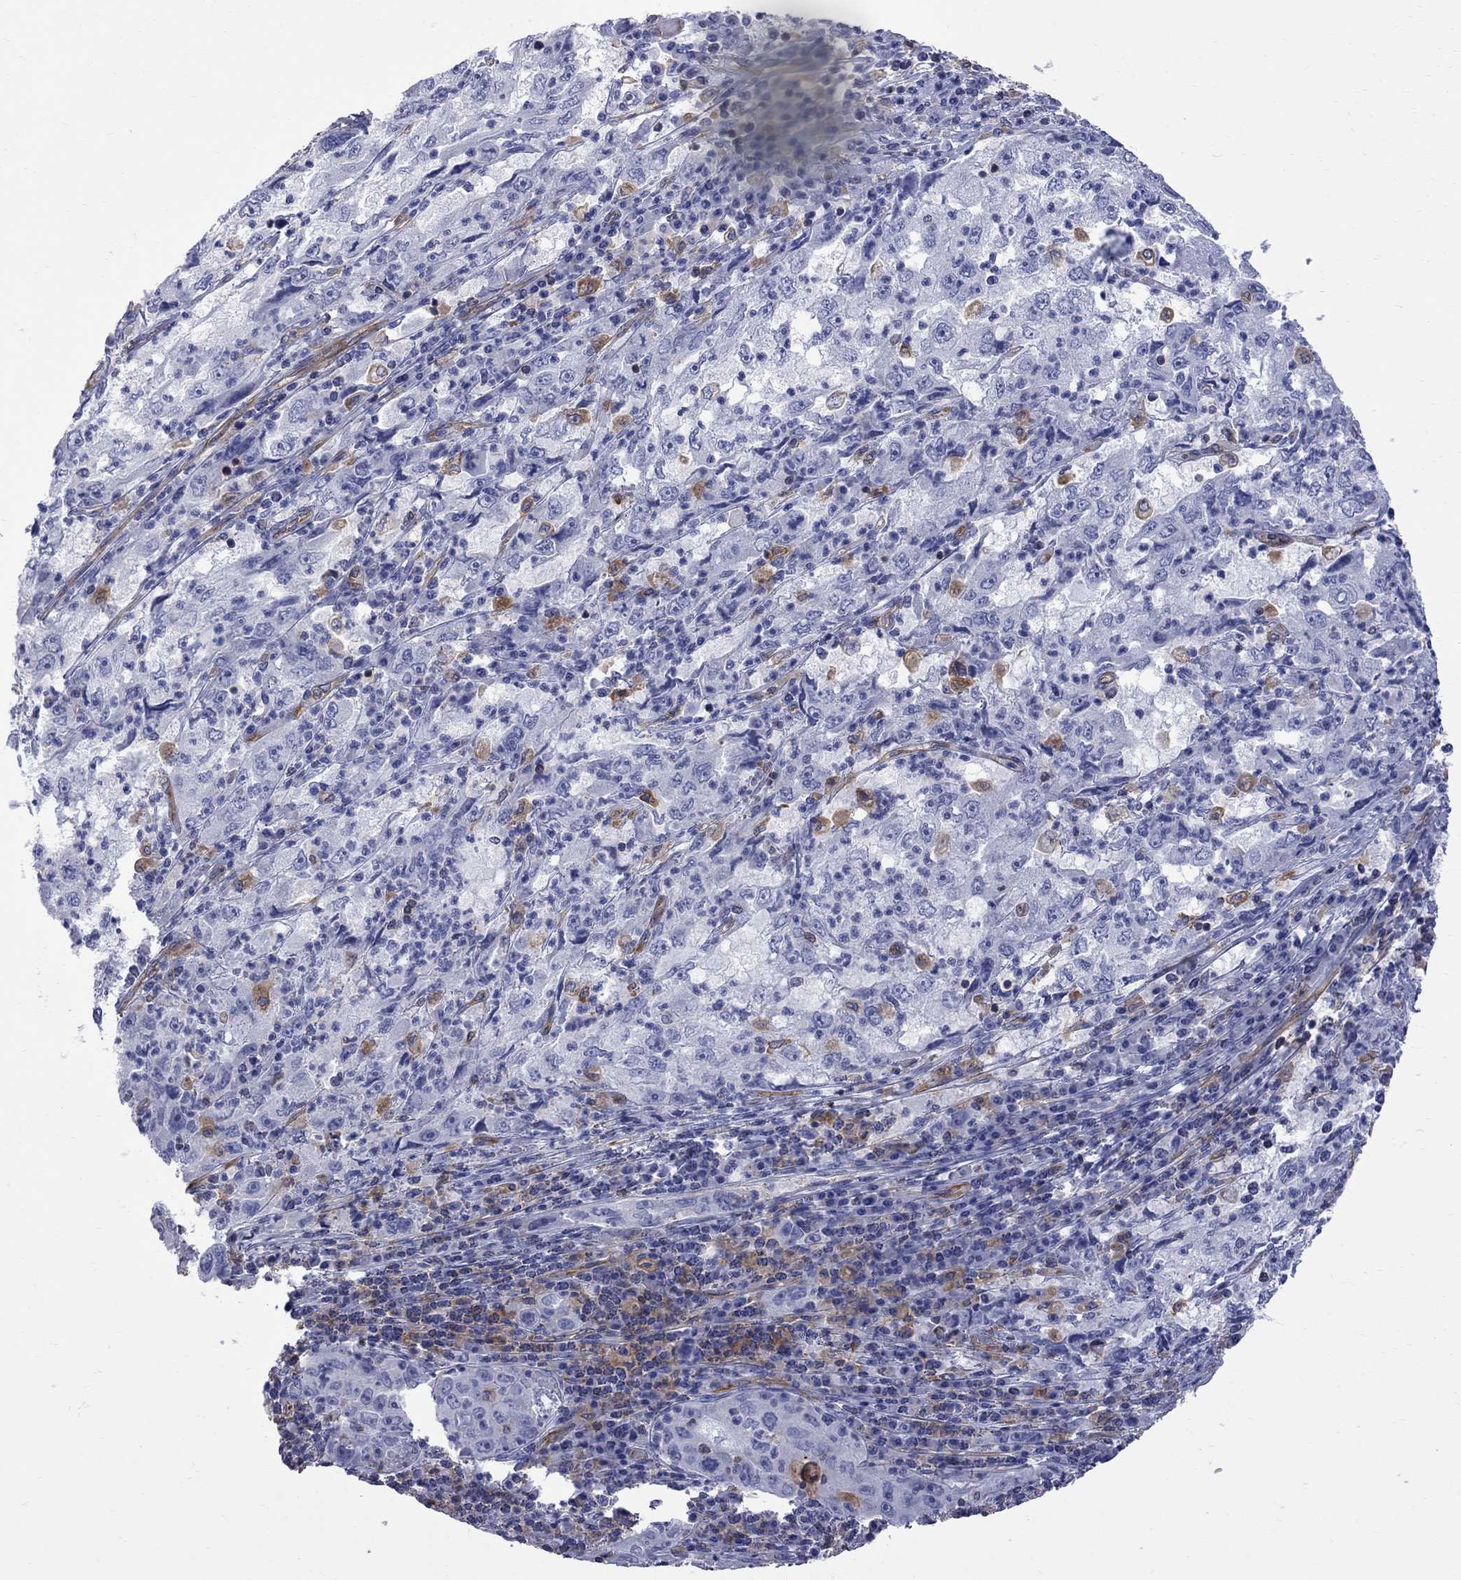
{"staining": {"intensity": "negative", "quantity": "none", "location": "none"}, "tissue": "cervical cancer", "cell_type": "Tumor cells", "image_type": "cancer", "snomed": [{"axis": "morphology", "description": "Squamous cell carcinoma, NOS"}, {"axis": "topography", "description": "Cervix"}], "caption": "Immunohistochemistry (IHC) histopathology image of cervical squamous cell carcinoma stained for a protein (brown), which exhibits no staining in tumor cells.", "gene": "ABI3", "patient": {"sex": "female", "age": 36}}